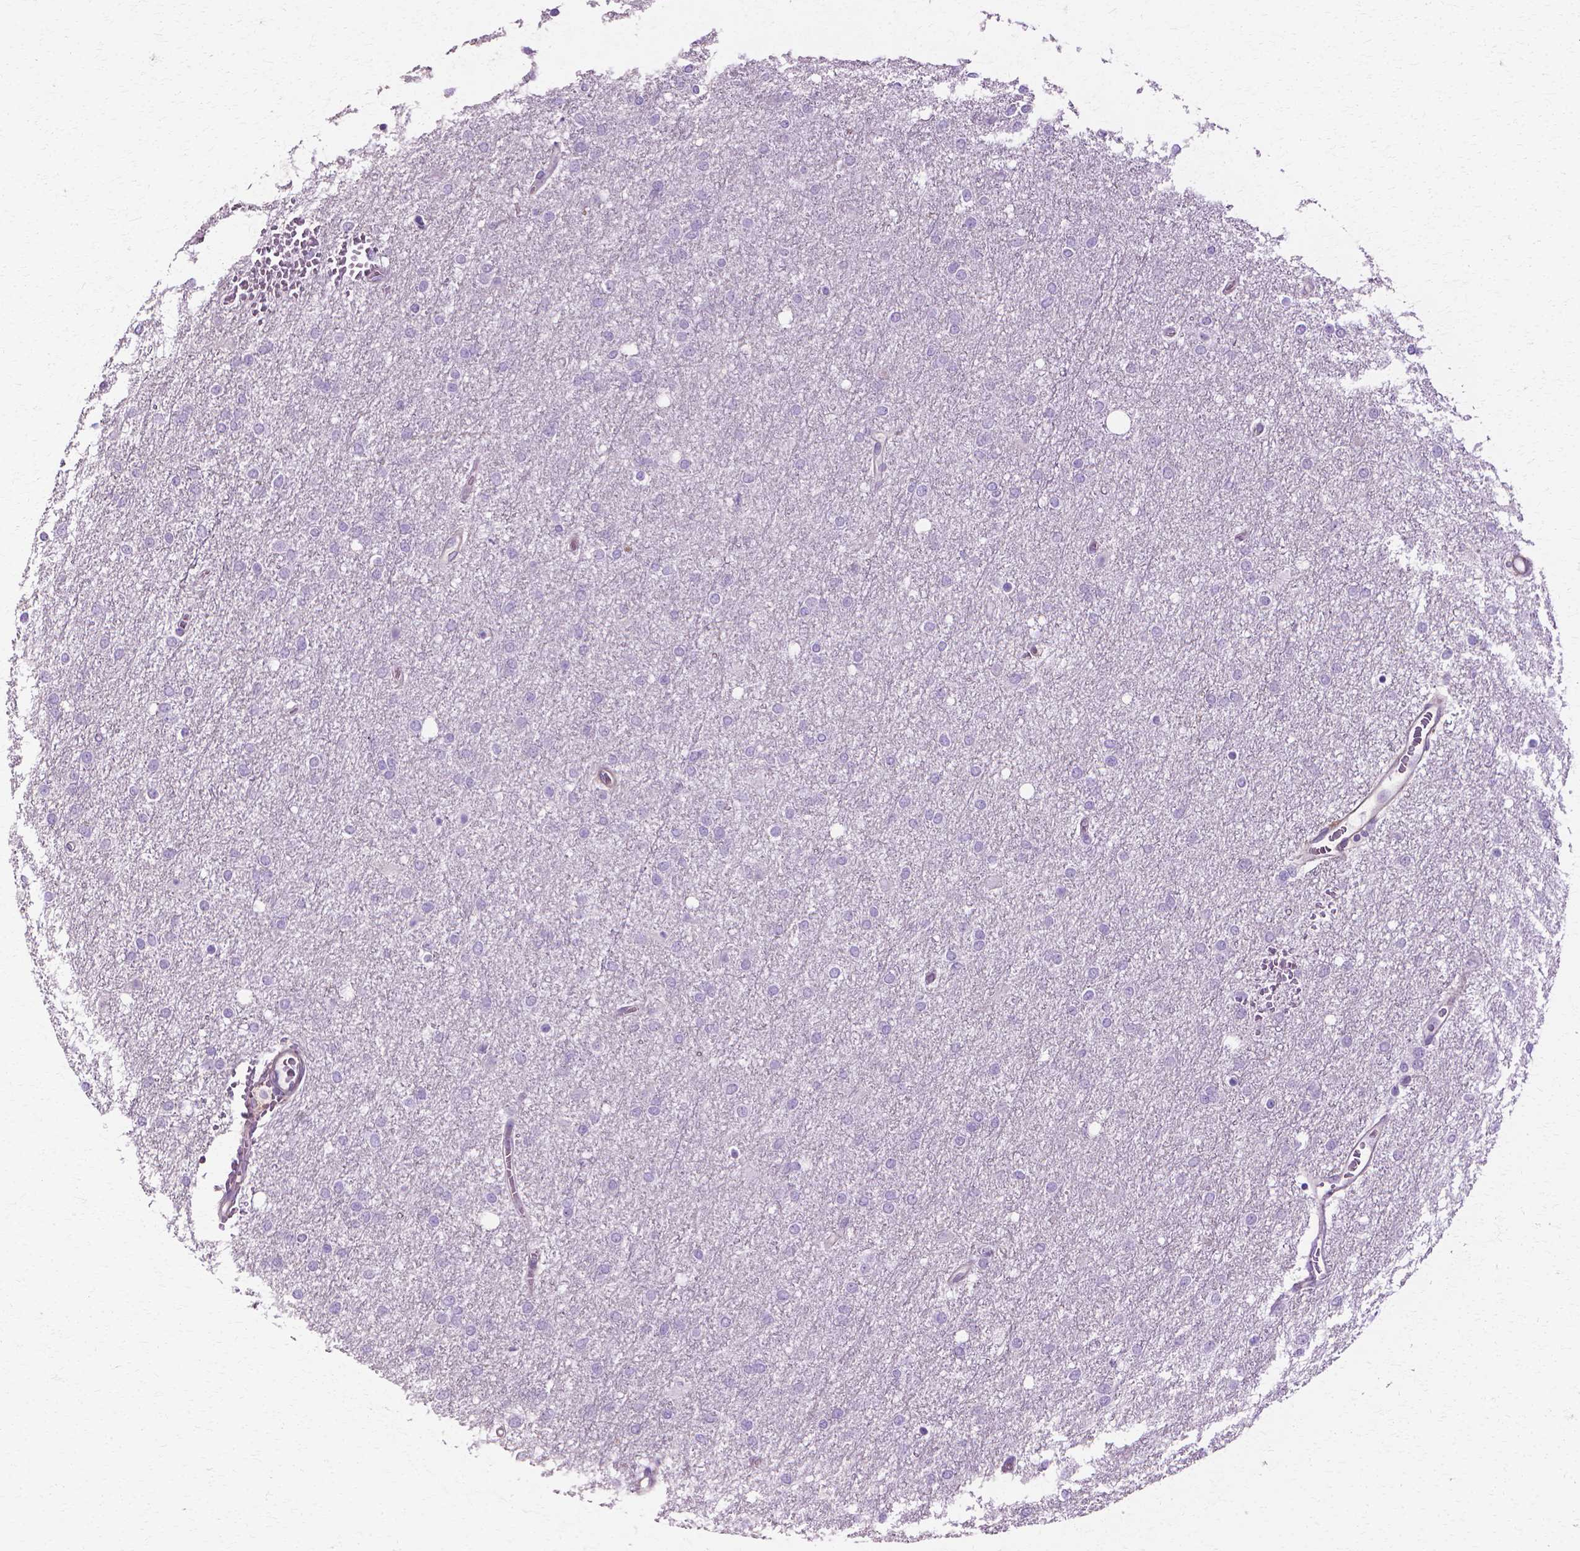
{"staining": {"intensity": "negative", "quantity": "none", "location": "none"}, "tissue": "glioma", "cell_type": "Tumor cells", "image_type": "cancer", "snomed": [{"axis": "morphology", "description": "Glioma, malignant, High grade"}, {"axis": "topography", "description": "Brain"}], "caption": "Tumor cells are negative for brown protein staining in high-grade glioma (malignant).", "gene": "CFAP157", "patient": {"sex": "female", "age": 61}}